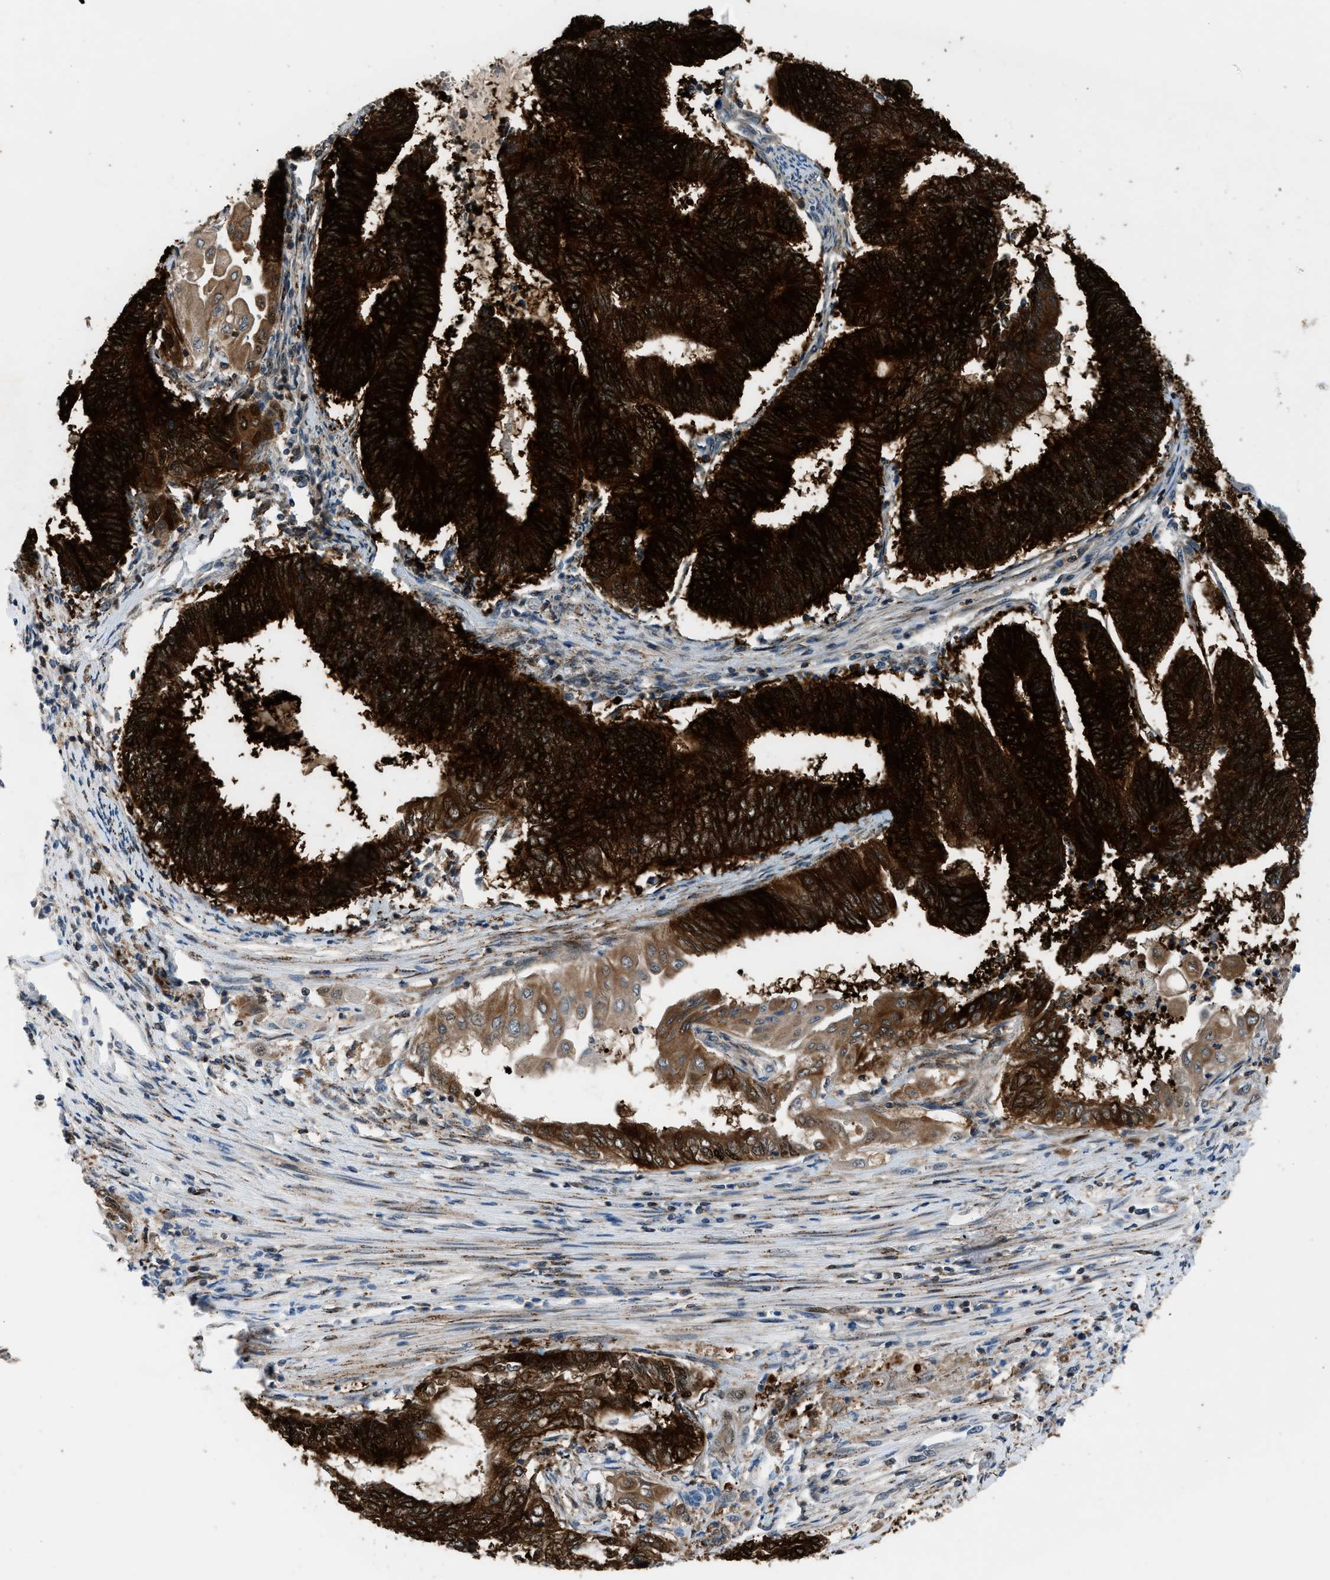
{"staining": {"intensity": "strong", "quantity": ">75%", "location": "cytoplasmic/membranous"}, "tissue": "endometrial cancer", "cell_type": "Tumor cells", "image_type": "cancer", "snomed": [{"axis": "morphology", "description": "Adenocarcinoma, NOS"}, {"axis": "topography", "description": "Uterus"}, {"axis": "topography", "description": "Endometrium"}], "caption": "Endometrial adenocarcinoma stained for a protein exhibits strong cytoplasmic/membranous positivity in tumor cells.", "gene": "TMEM45B", "patient": {"sex": "female", "age": 70}}